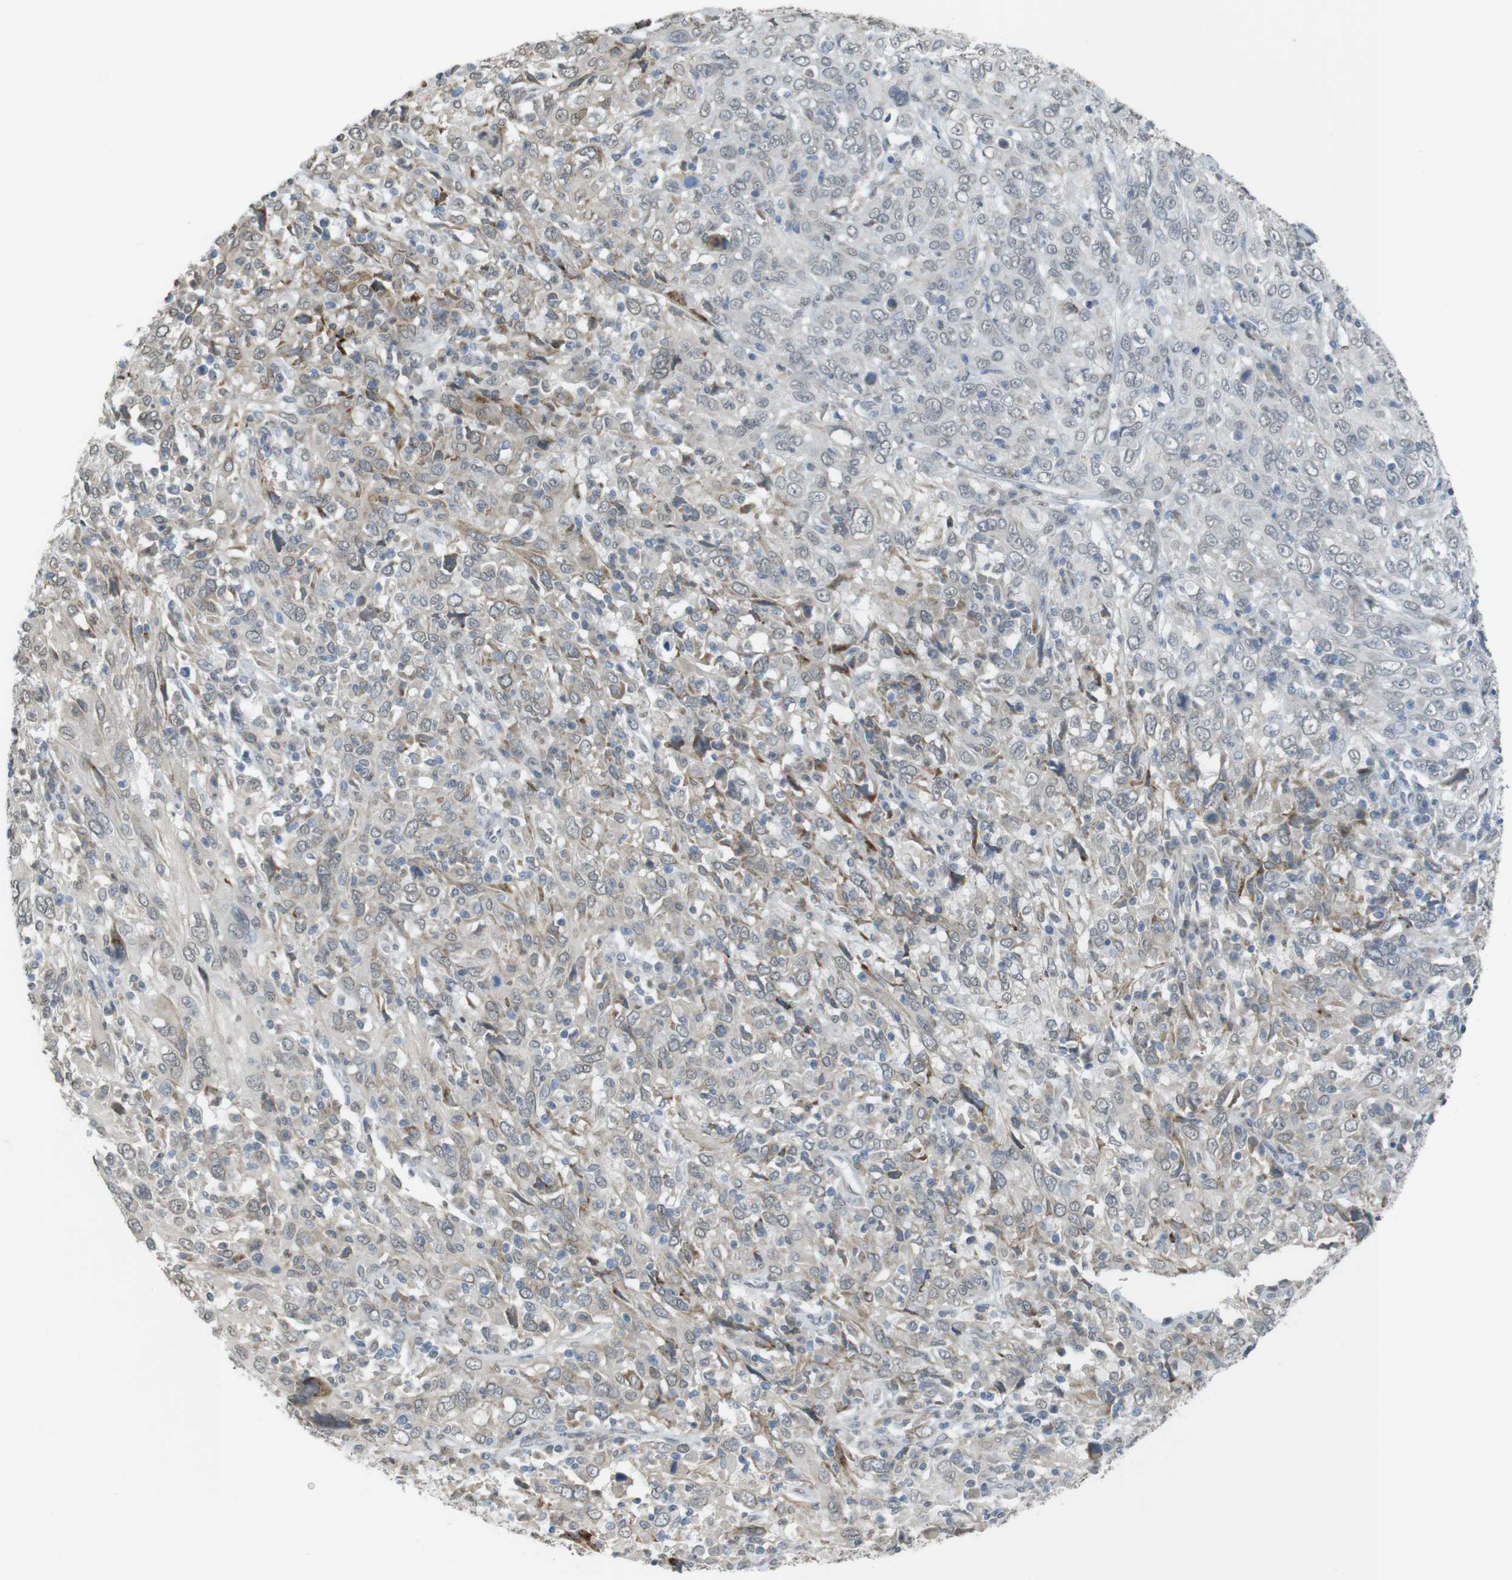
{"staining": {"intensity": "weak", "quantity": "<25%", "location": "cytoplasmic/membranous"}, "tissue": "cervical cancer", "cell_type": "Tumor cells", "image_type": "cancer", "snomed": [{"axis": "morphology", "description": "Squamous cell carcinoma, NOS"}, {"axis": "topography", "description": "Cervix"}], "caption": "Protein analysis of squamous cell carcinoma (cervical) reveals no significant positivity in tumor cells.", "gene": "FZD10", "patient": {"sex": "female", "age": 46}}